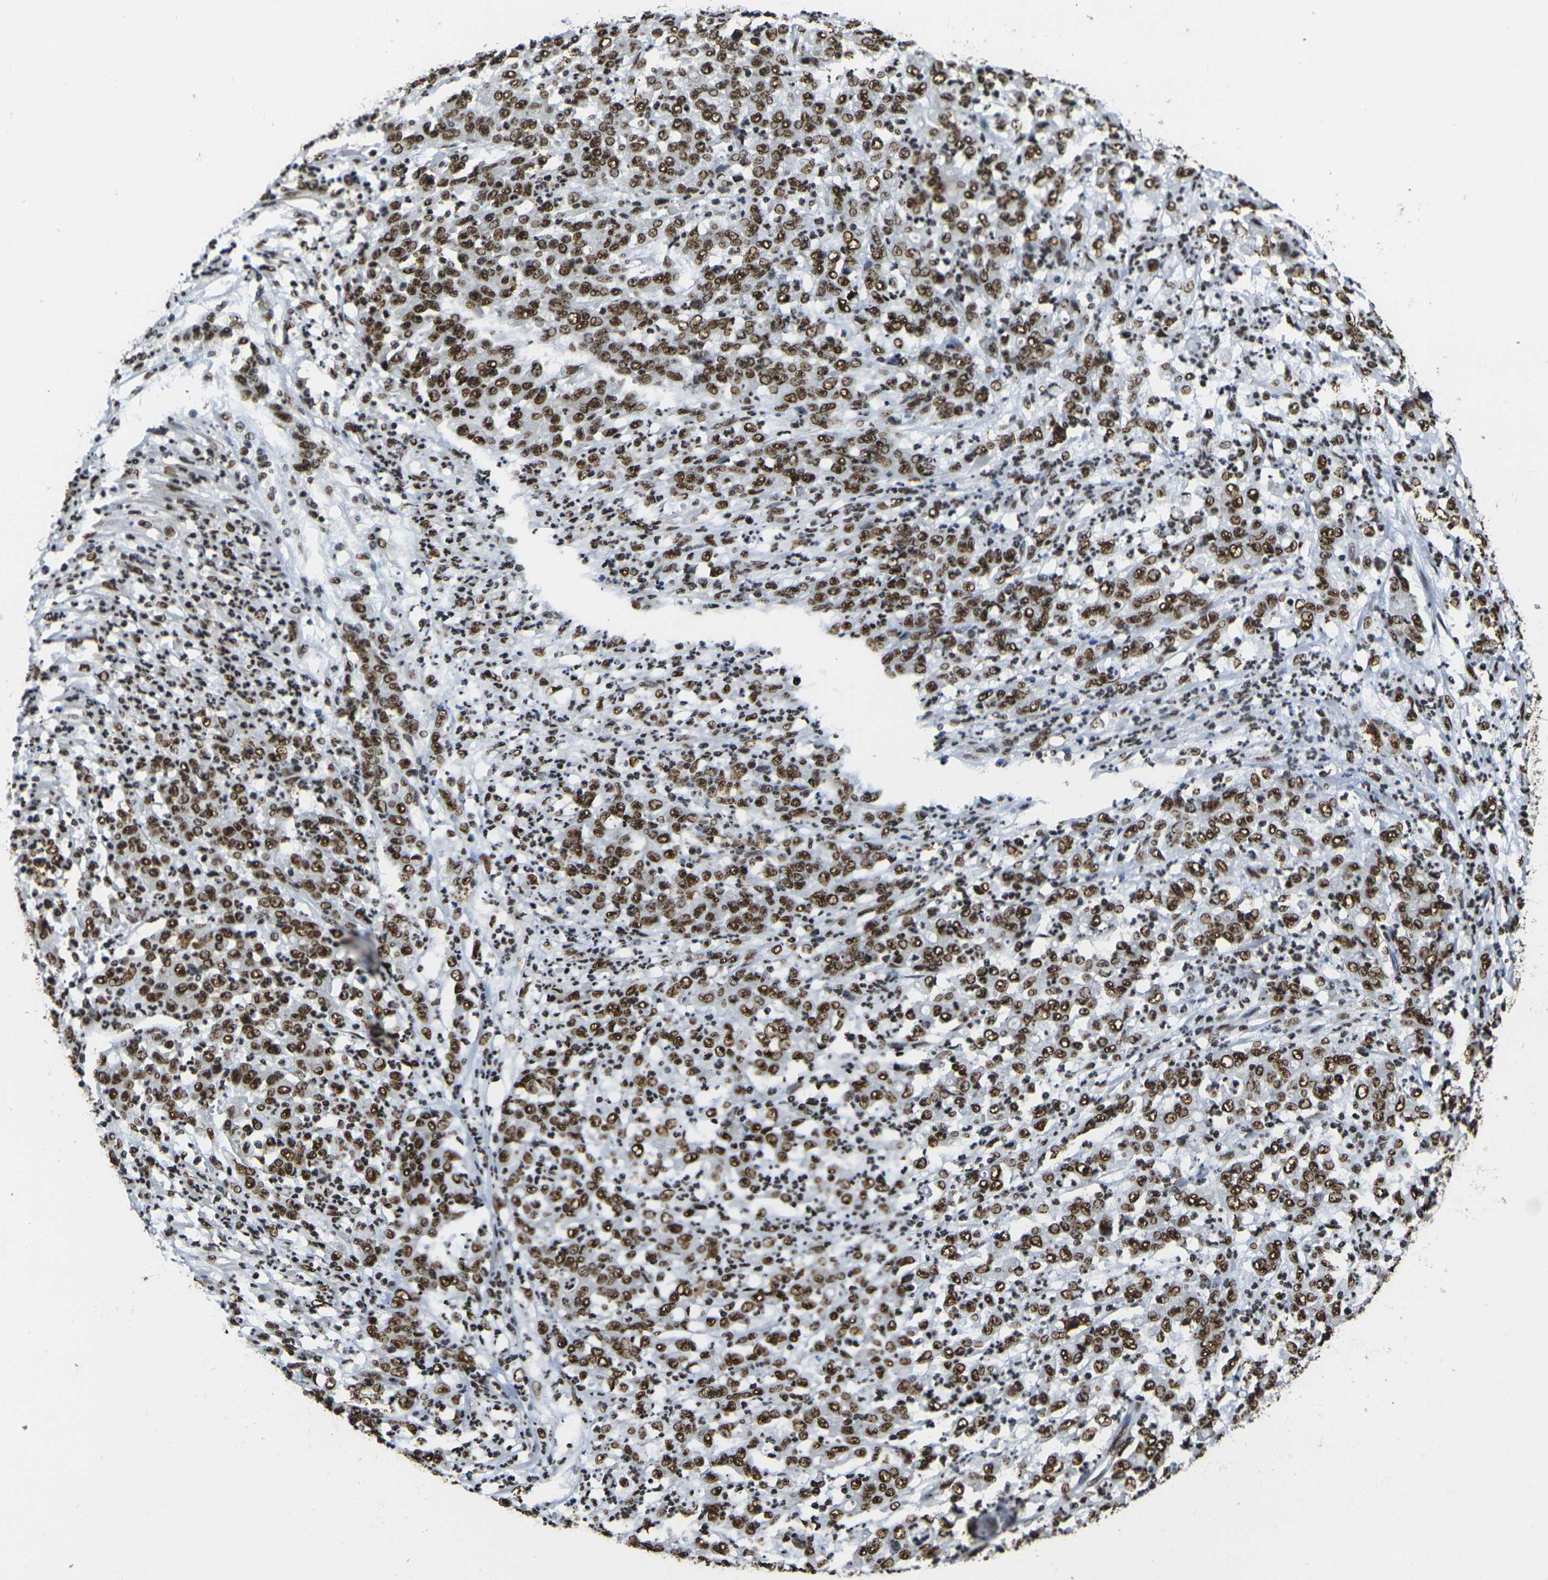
{"staining": {"intensity": "strong", "quantity": ">75%", "location": "nuclear"}, "tissue": "stomach cancer", "cell_type": "Tumor cells", "image_type": "cancer", "snomed": [{"axis": "morphology", "description": "Adenocarcinoma, NOS"}, {"axis": "topography", "description": "Stomach, lower"}], "caption": "Tumor cells show strong nuclear expression in about >75% of cells in stomach adenocarcinoma.", "gene": "SMARCC1", "patient": {"sex": "female", "age": 71}}